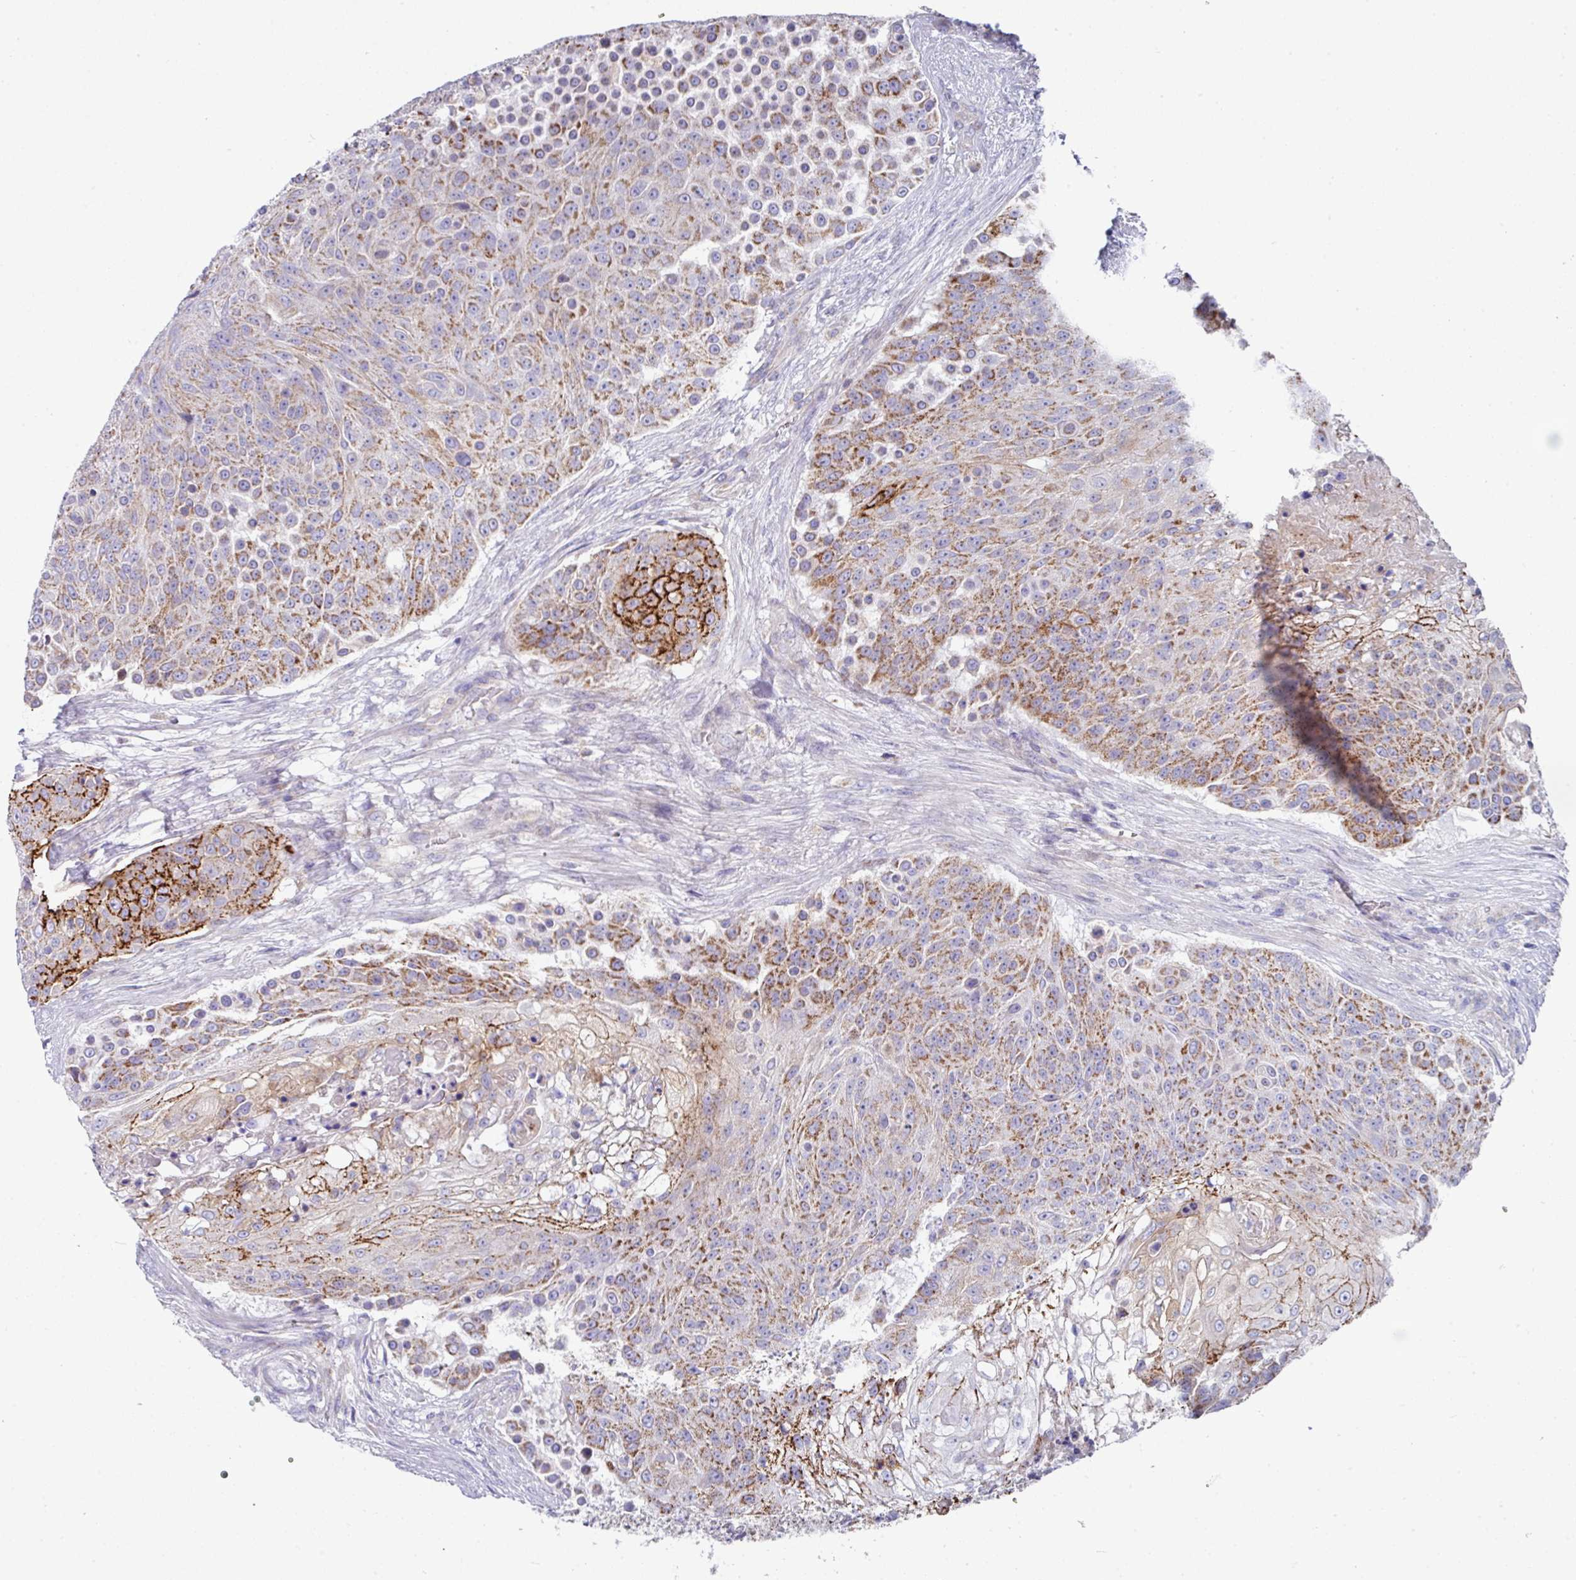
{"staining": {"intensity": "moderate", "quantity": ">75%", "location": "cytoplasmic/membranous"}, "tissue": "urothelial cancer", "cell_type": "Tumor cells", "image_type": "cancer", "snomed": [{"axis": "morphology", "description": "Urothelial carcinoma, High grade"}, {"axis": "topography", "description": "Urinary bladder"}], "caption": "Moderate cytoplasmic/membranous staining for a protein is seen in about >75% of tumor cells of urothelial cancer using immunohistochemistry.", "gene": "CLDN1", "patient": {"sex": "female", "age": 63}}